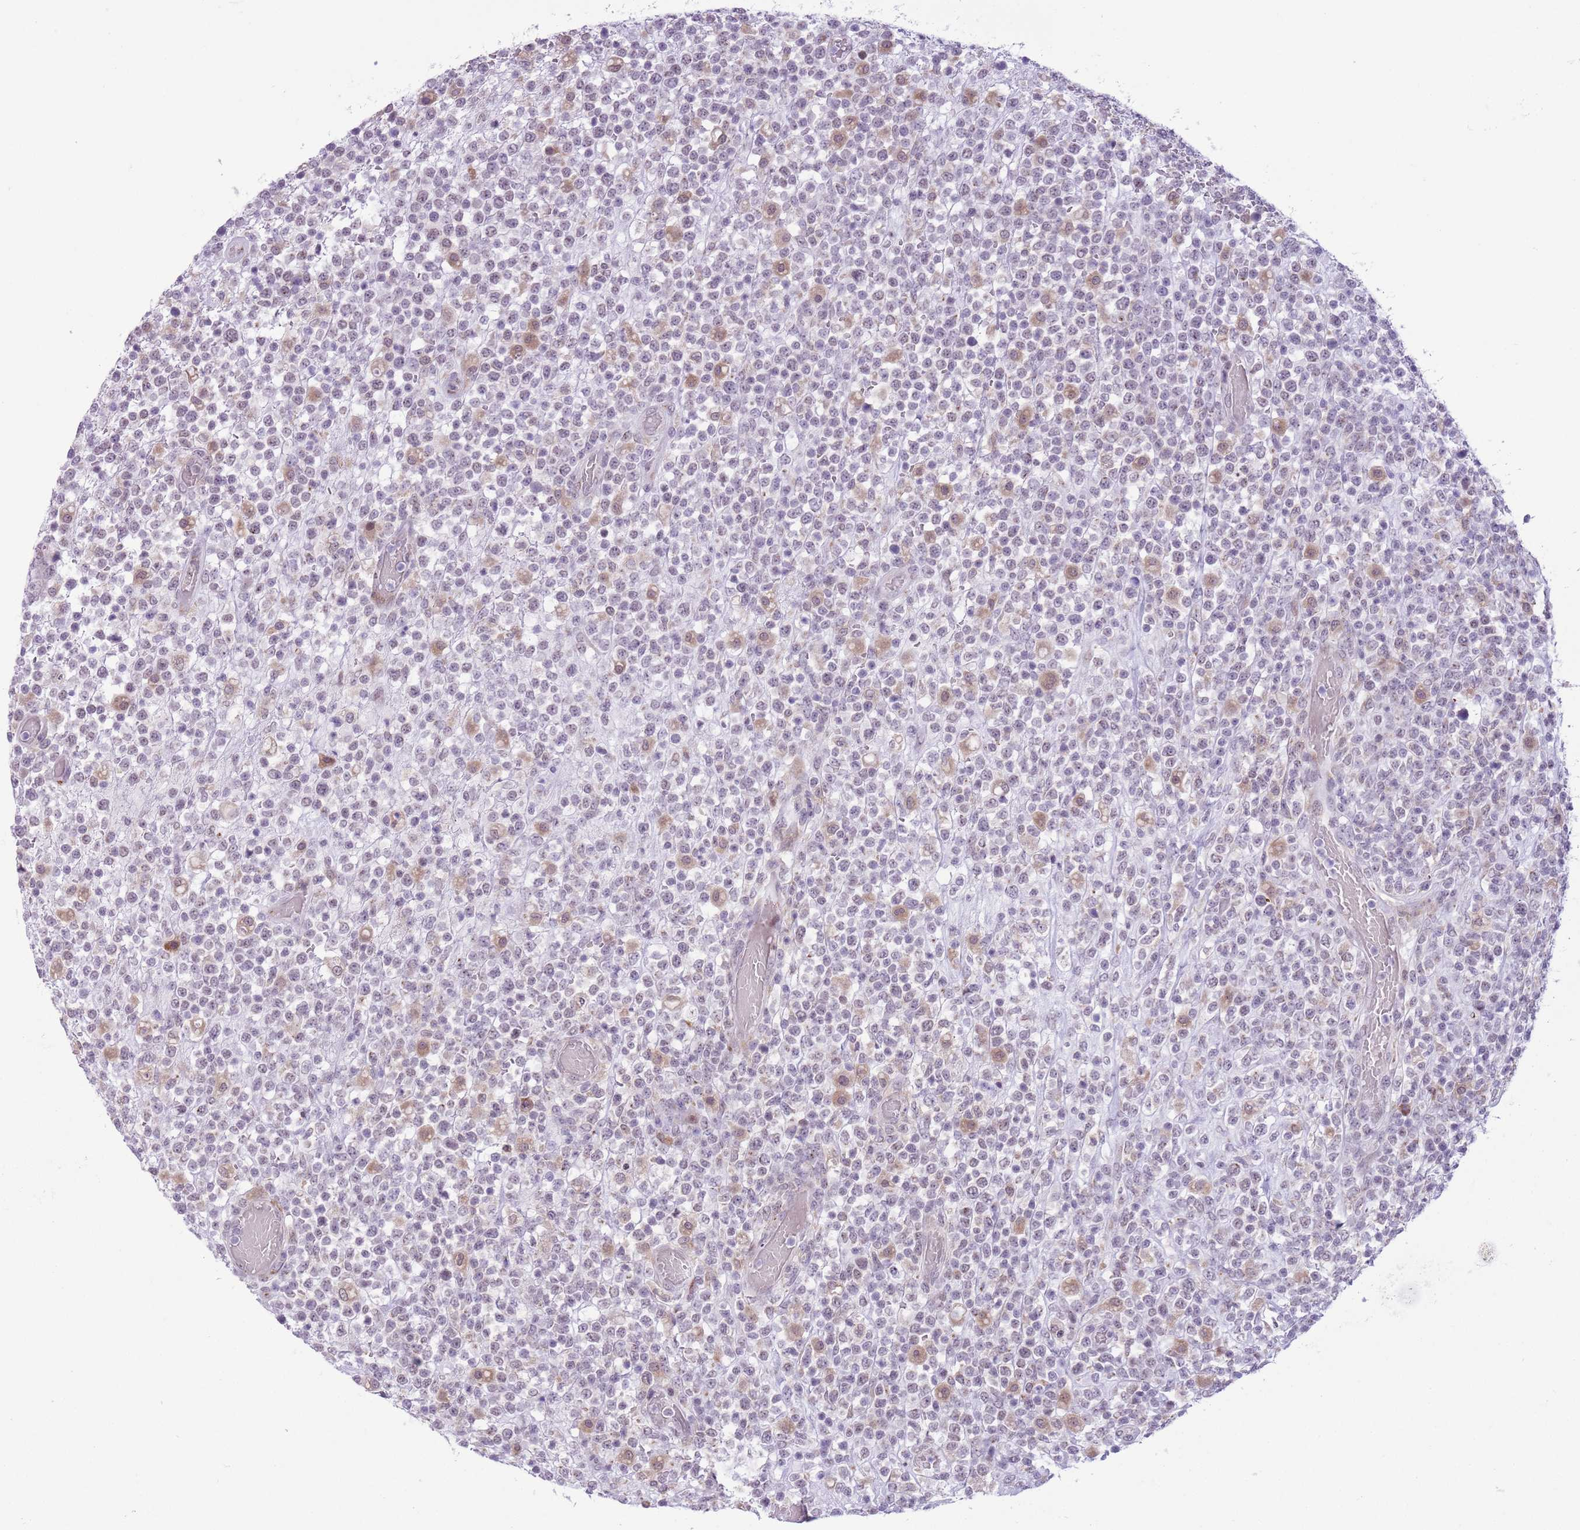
{"staining": {"intensity": "negative", "quantity": "none", "location": "none"}, "tissue": "lymphoma", "cell_type": "Tumor cells", "image_type": "cancer", "snomed": [{"axis": "morphology", "description": "Malignant lymphoma, non-Hodgkin's type, High grade"}, {"axis": "topography", "description": "Colon"}], "caption": "This histopathology image is of malignant lymphoma, non-Hodgkin's type (high-grade) stained with immunohistochemistry (IHC) to label a protein in brown with the nuclei are counter-stained blue. There is no expression in tumor cells.", "gene": "ZNF576", "patient": {"sex": "female", "age": 53}}